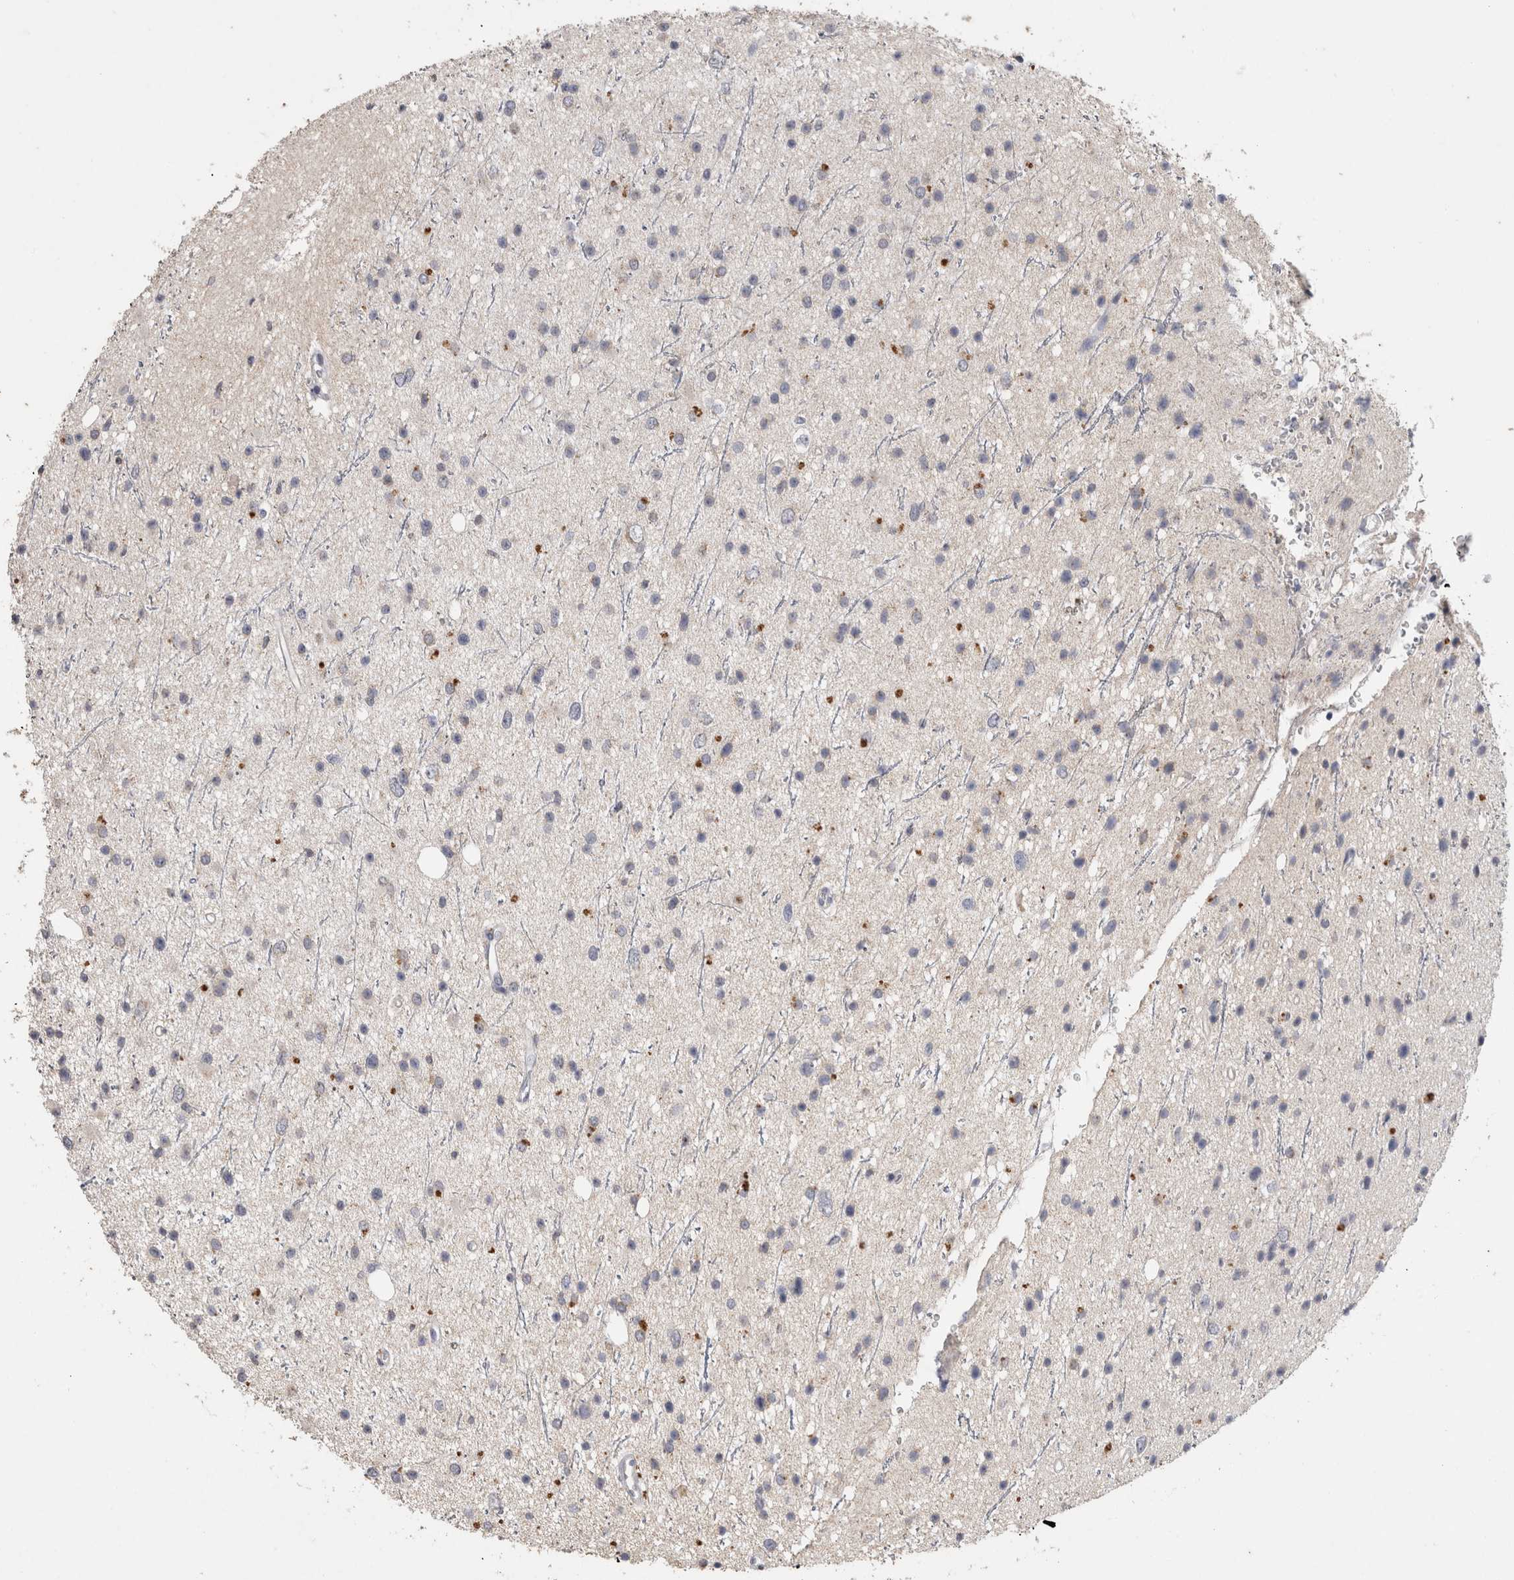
{"staining": {"intensity": "negative", "quantity": "none", "location": "none"}, "tissue": "glioma", "cell_type": "Tumor cells", "image_type": "cancer", "snomed": [{"axis": "morphology", "description": "Glioma, malignant, Low grade"}, {"axis": "topography", "description": "Cerebral cortex"}], "caption": "The image demonstrates no staining of tumor cells in low-grade glioma (malignant).", "gene": "CNTFR", "patient": {"sex": "female", "age": 39}}